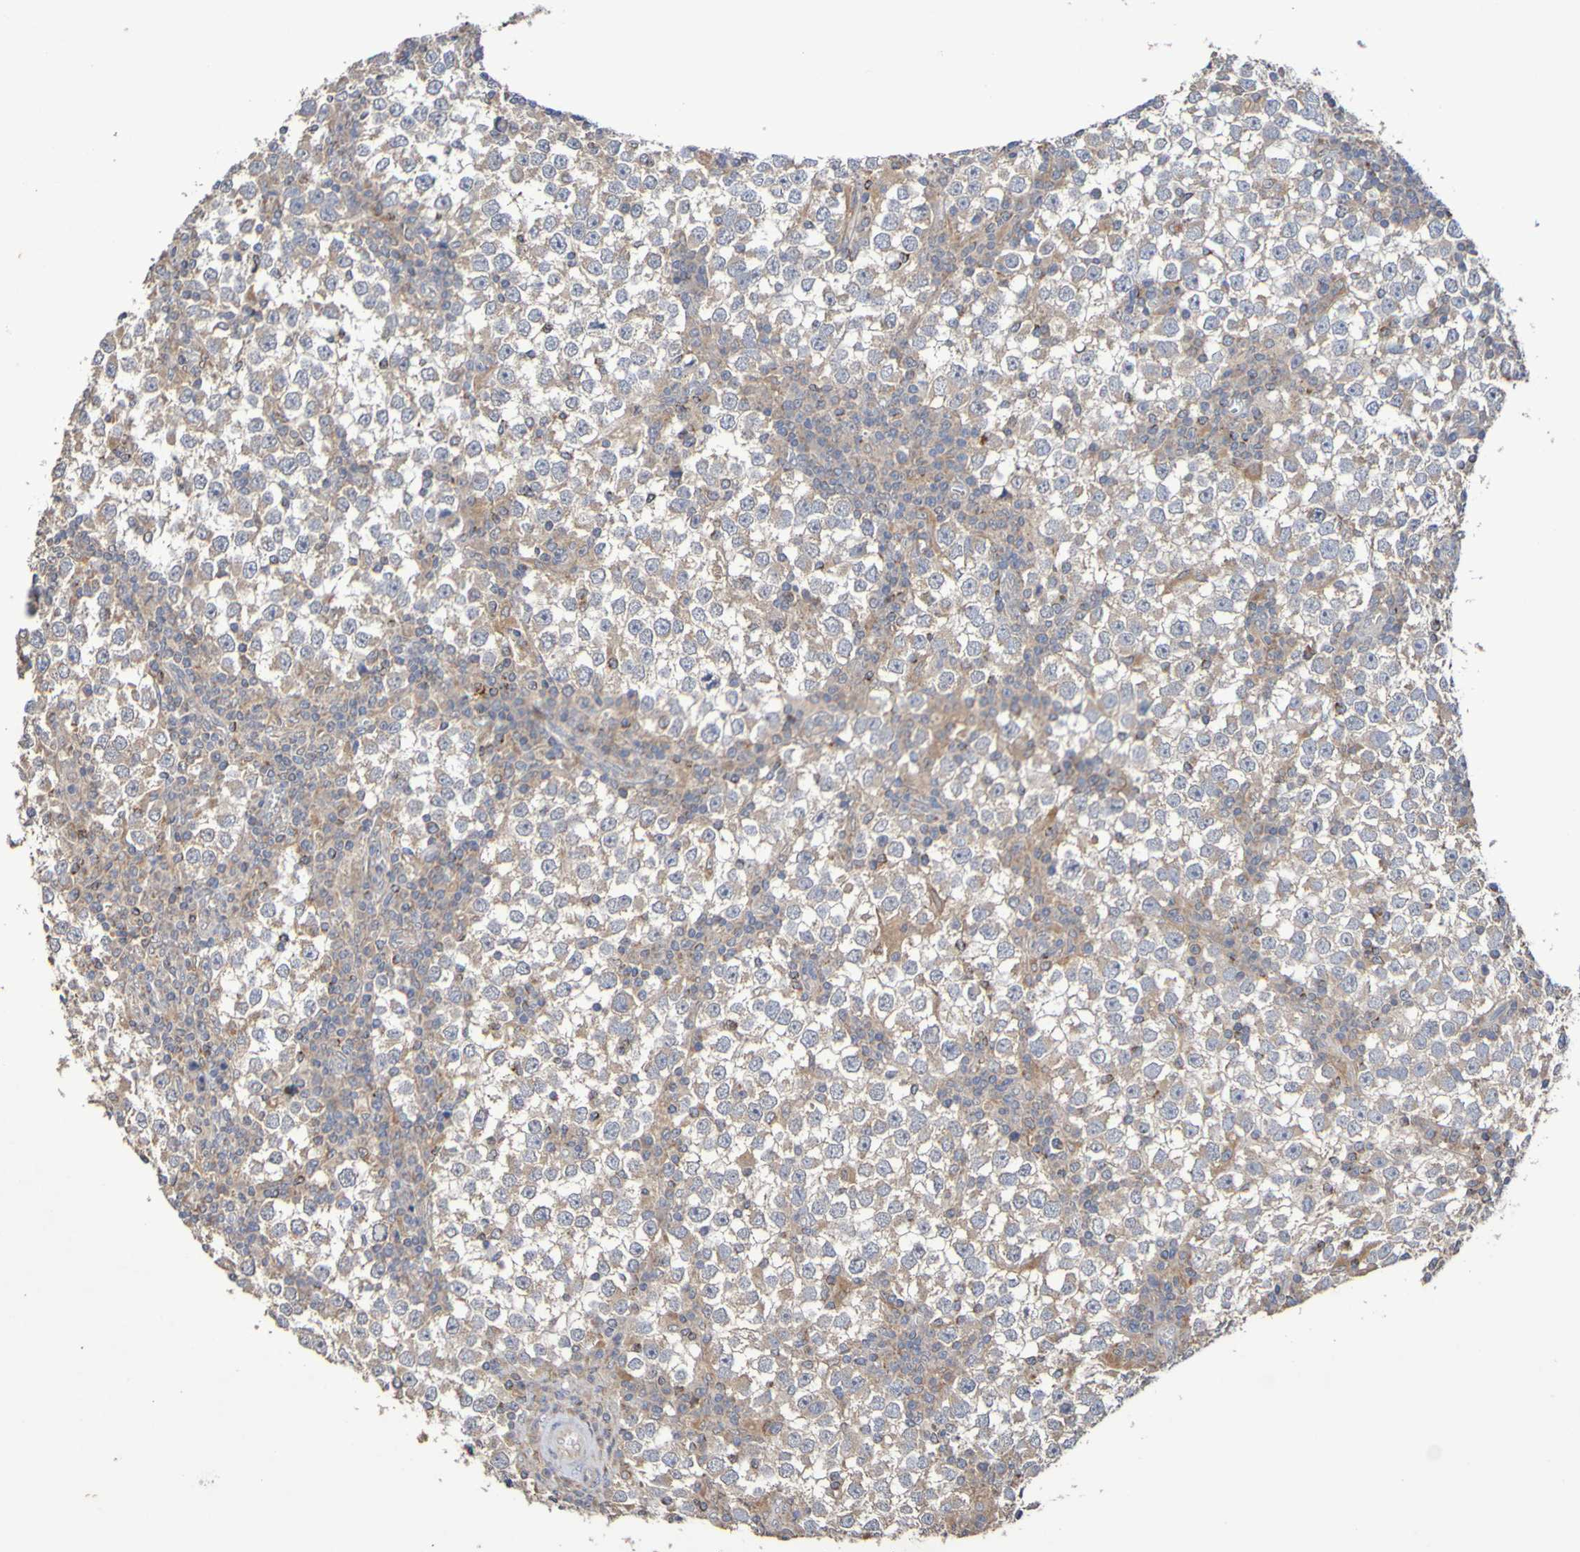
{"staining": {"intensity": "moderate", "quantity": "25%-75%", "location": "cytoplasmic/membranous"}, "tissue": "testis cancer", "cell_type": "Tumor cells", "image_type": "cancer", "snomed": [{"axis": "morphology", "description": "Seminoma, NOS"}, {"axis": "topography", "description": "Testis"}], "caption": "Testis cancer stained with a brown dye exhibits moderate cytoplasmic/membranous positive expression in about 25%-75% of tumor cells.", "gene": "C3orf18", "patient": {"sex": "male", "age": 65}}